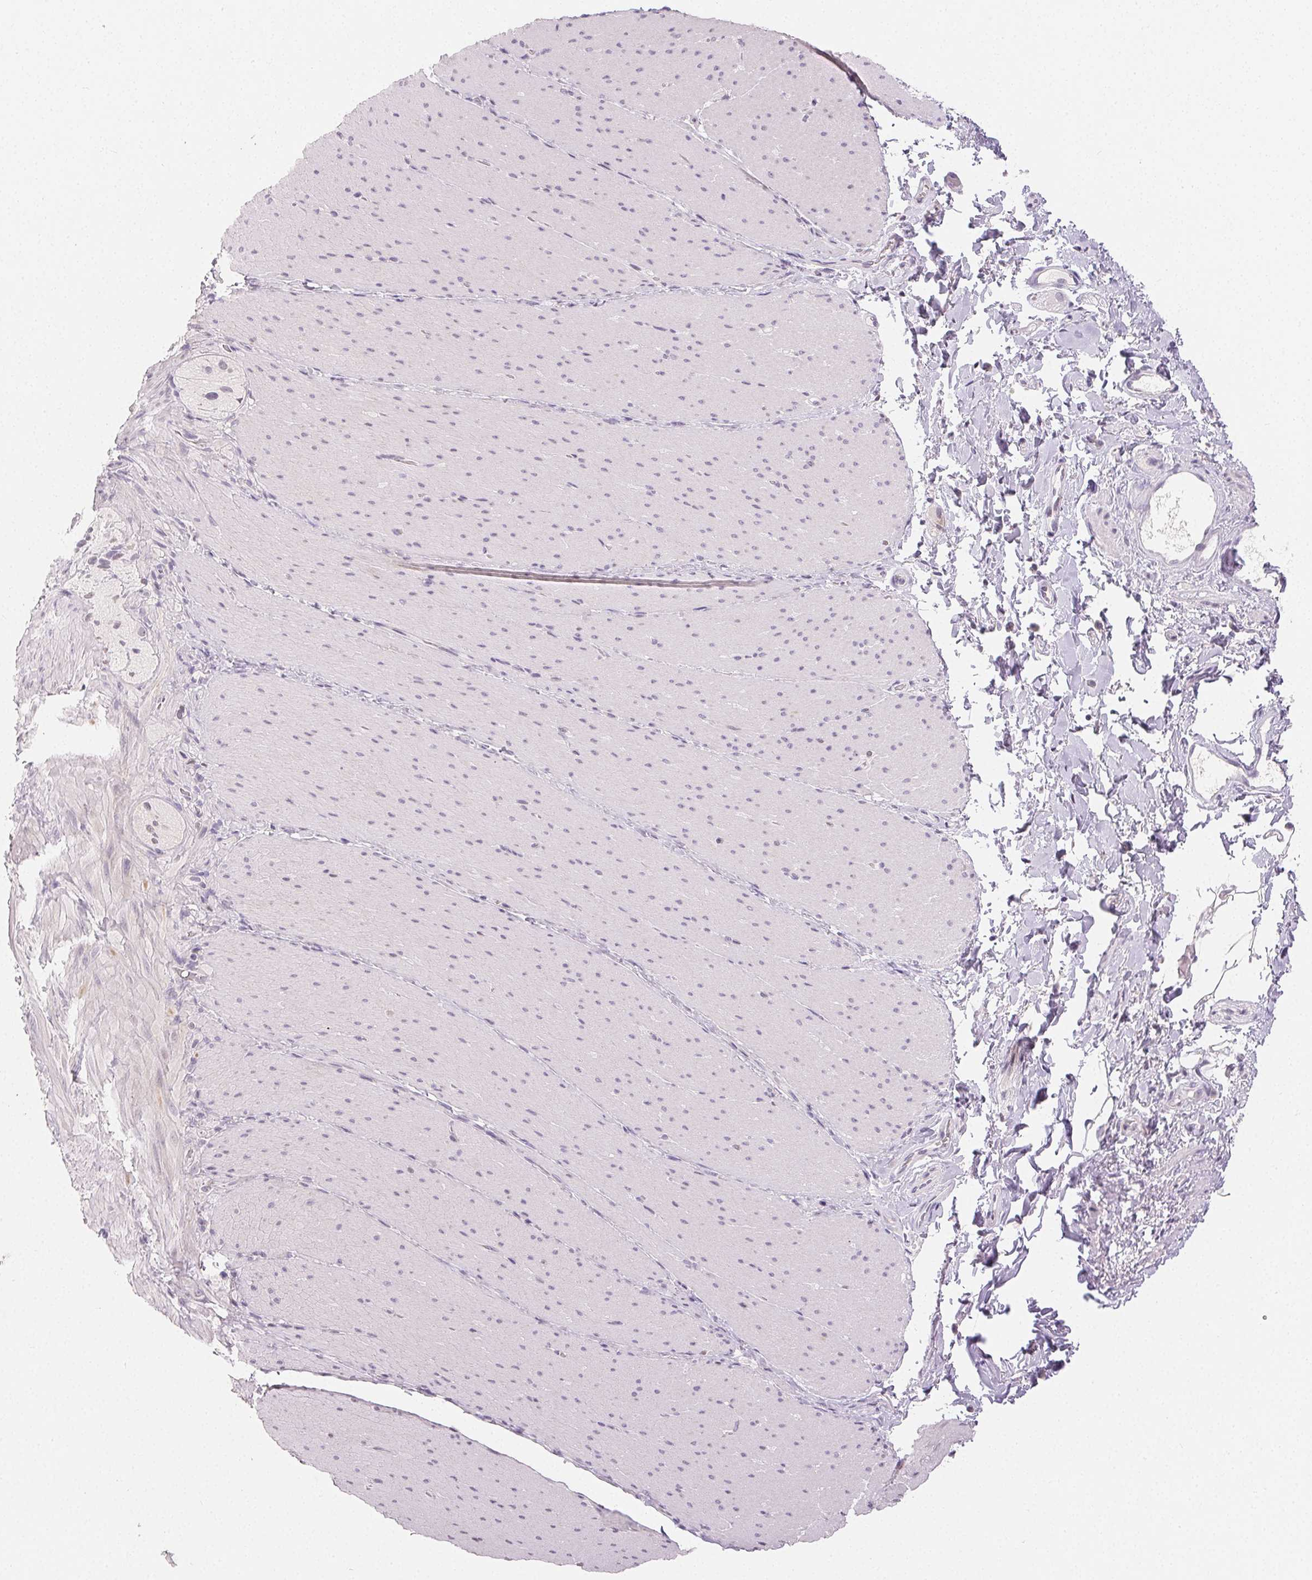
{"staining": {"intensity": "moderate", "quantity": "<25%", "location": "cytoplasmic/membranous"}, "tissue": "smooth muscle", "cell_type": "Smooth muscle cells", "image_type": "normal", "snomed": [{"axis": "morphology", "description": "Normal tissue, NOS"}, {"axis": "topography", "description": "Smooth muscle"}, {"axis": "topography", "description": "Colon"}], "caption": "Moderate cytoplasmic/membranous positivity for a protein is identified in about <25% of smooth muscle cells of benign smooth muscle using immunohistochemistry (IHC).", "gene": "SFTPD", "patient": {"sex": "male", "age": 73}}